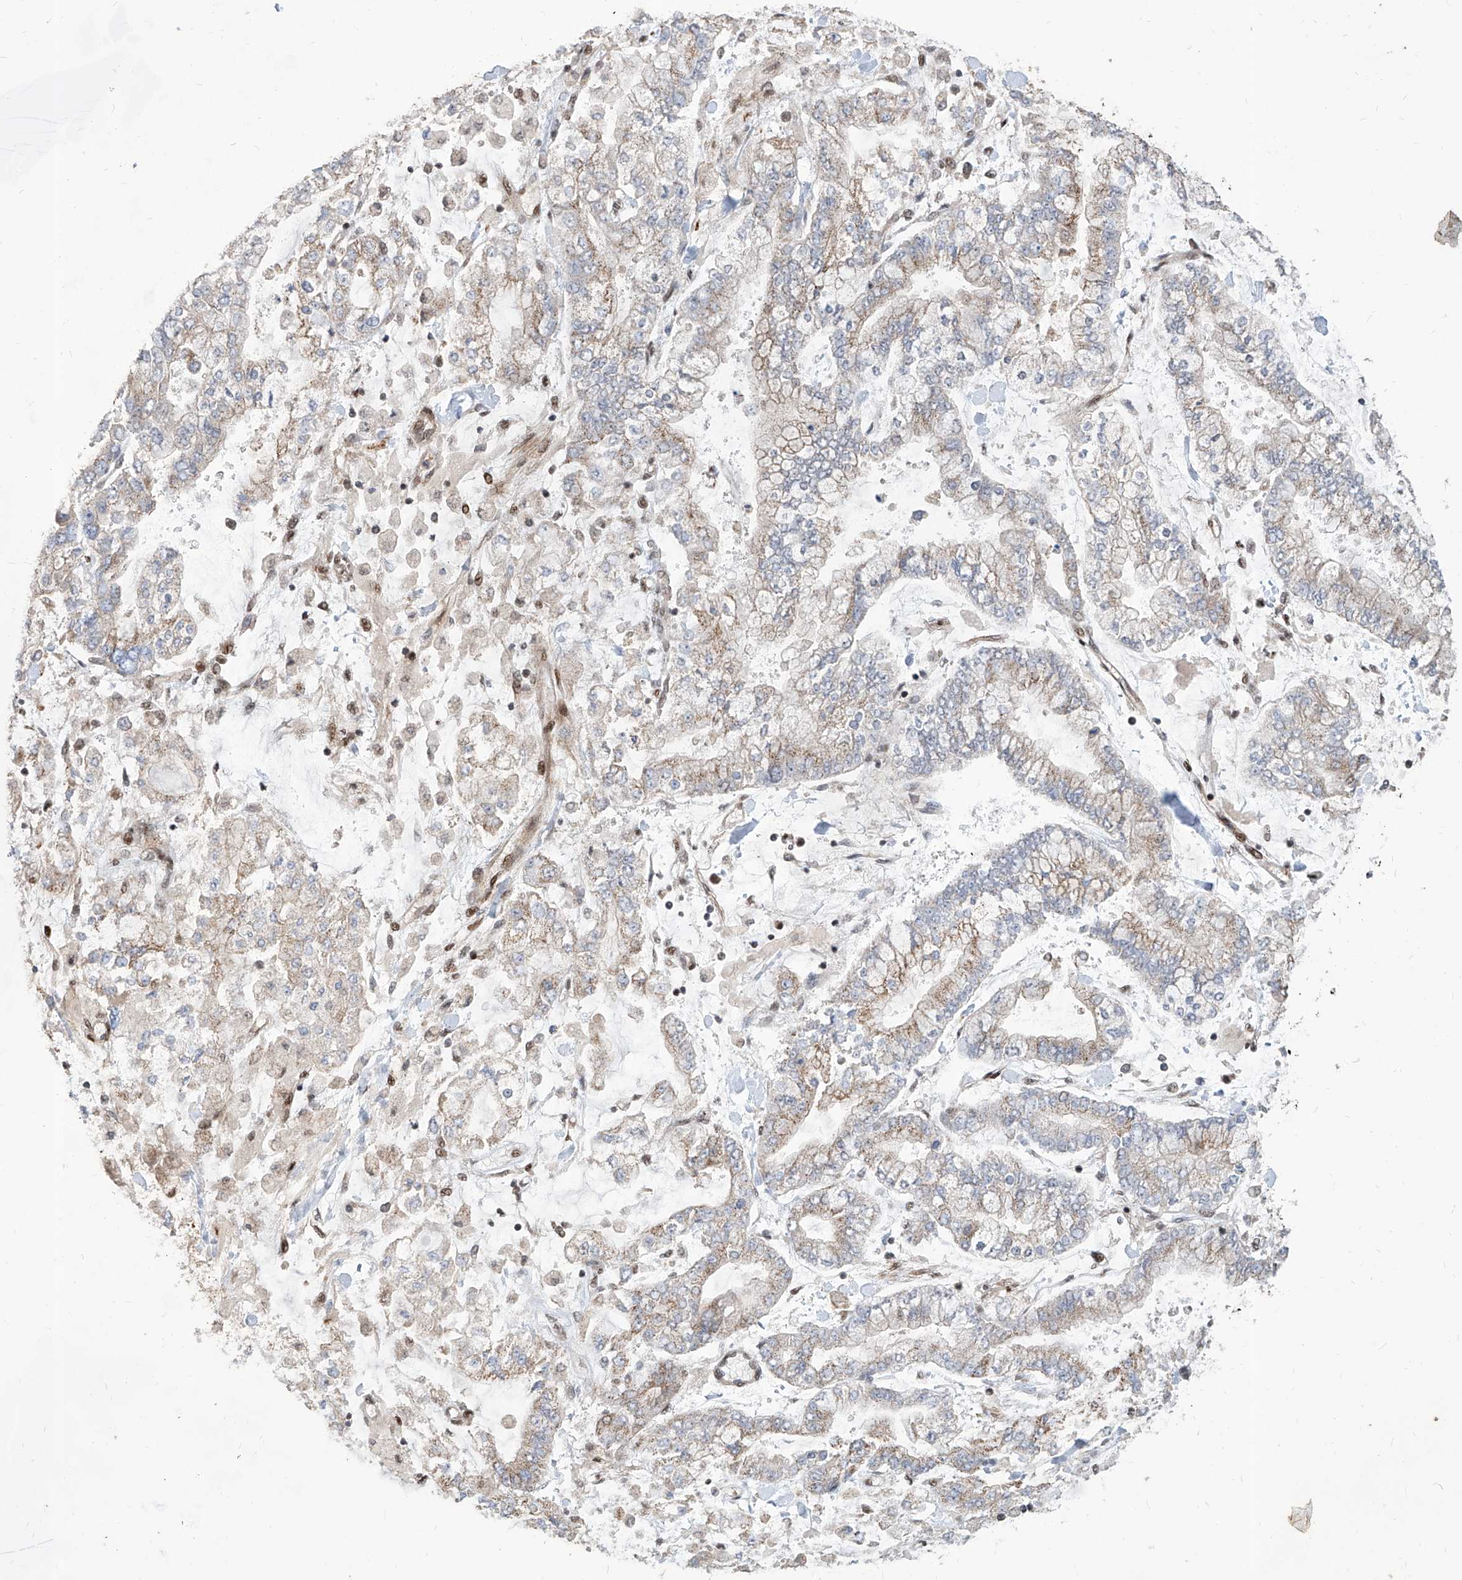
{"staining": {"intensity": "weak", "quantity": "25%-75%", "location": "cytoplasmic/membranous"}, "tissue": "stomach cancer", "cell_type": "Tumor cells", "image_type": "cancer", "snomed": [{"axis": "morphology", "description": "Normal tissue, NOS"}, {"axis": "morphology", "description": "Adenocarcinoma, NOS"}, {"axis": "topography", "description": "Stomach, upper"}, {"axis": "topography", "description": "Stomach"}], "caption": "IHC photomicrograph of neoplastic tissue: stomach cancer (adenocarcinoma) stained using IHC shows low levels of weak protein expression localized specifically in the cytoplasmic/membranous of tumor cells, appearing as a cytoplasmic/membranous brown color.", "gene": "IRF2", "patient": {"sex": "male", "age": 76}}